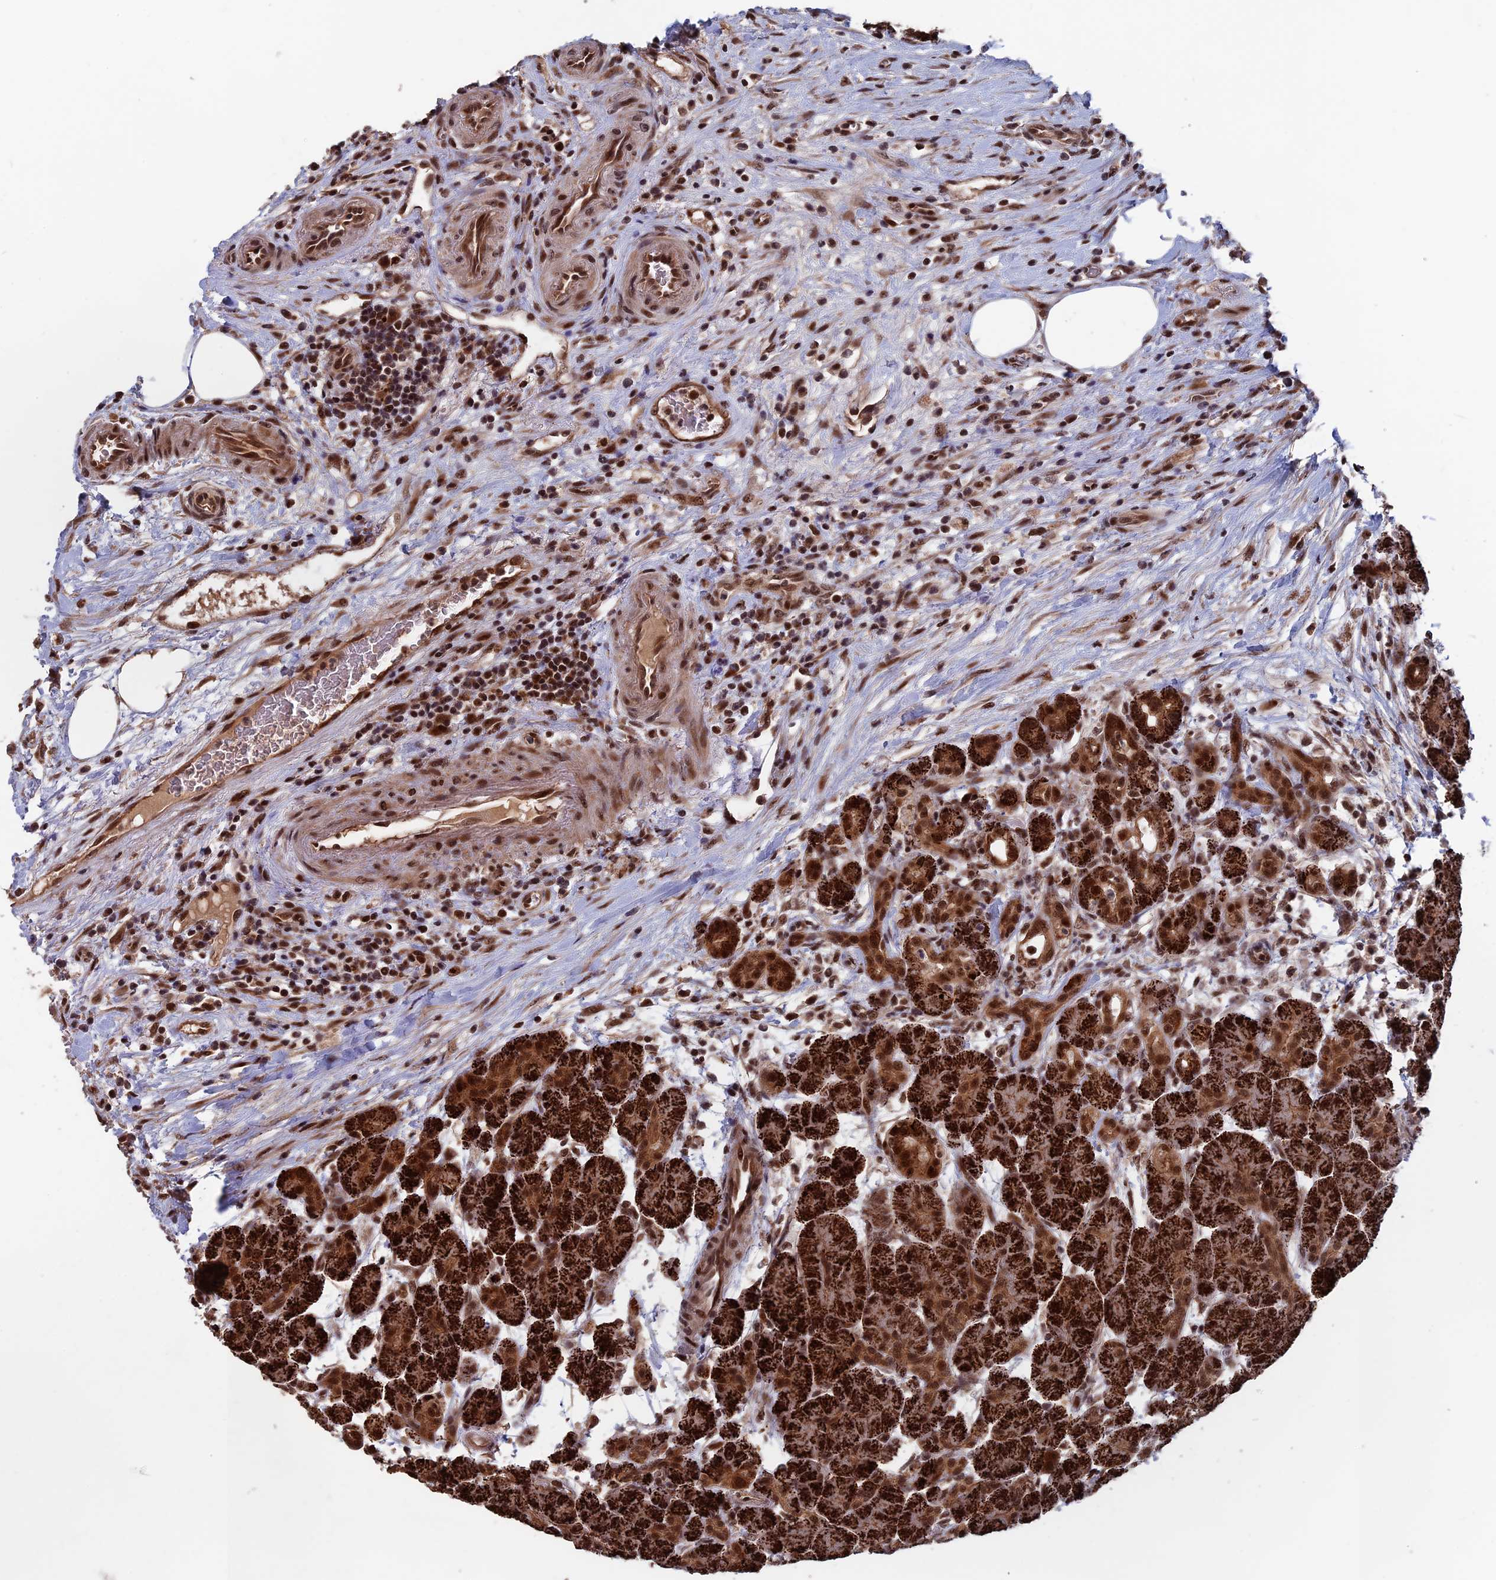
{"staining": {"intensity": "strong", "quantity": ">75%", "location": "cytoplasmic/membranous,nuclear"}, "tissue": "pancreas", "cell_type": "Exocrine glandular cells", "image_type": "normal", "snomed": [{"axis": "morphology", "description": "Normal tissue, NOS"}, {"axis": "topography", "description": "Pancreas"}], "caption": "Protein staining of benign pancreas reveals strong cytoplasmic/membranous,nuclear staining in approximately >75% of exocrine glandular cells.", "gene": "CACTIN", "patient": {"sex": "male", "age": 63}}